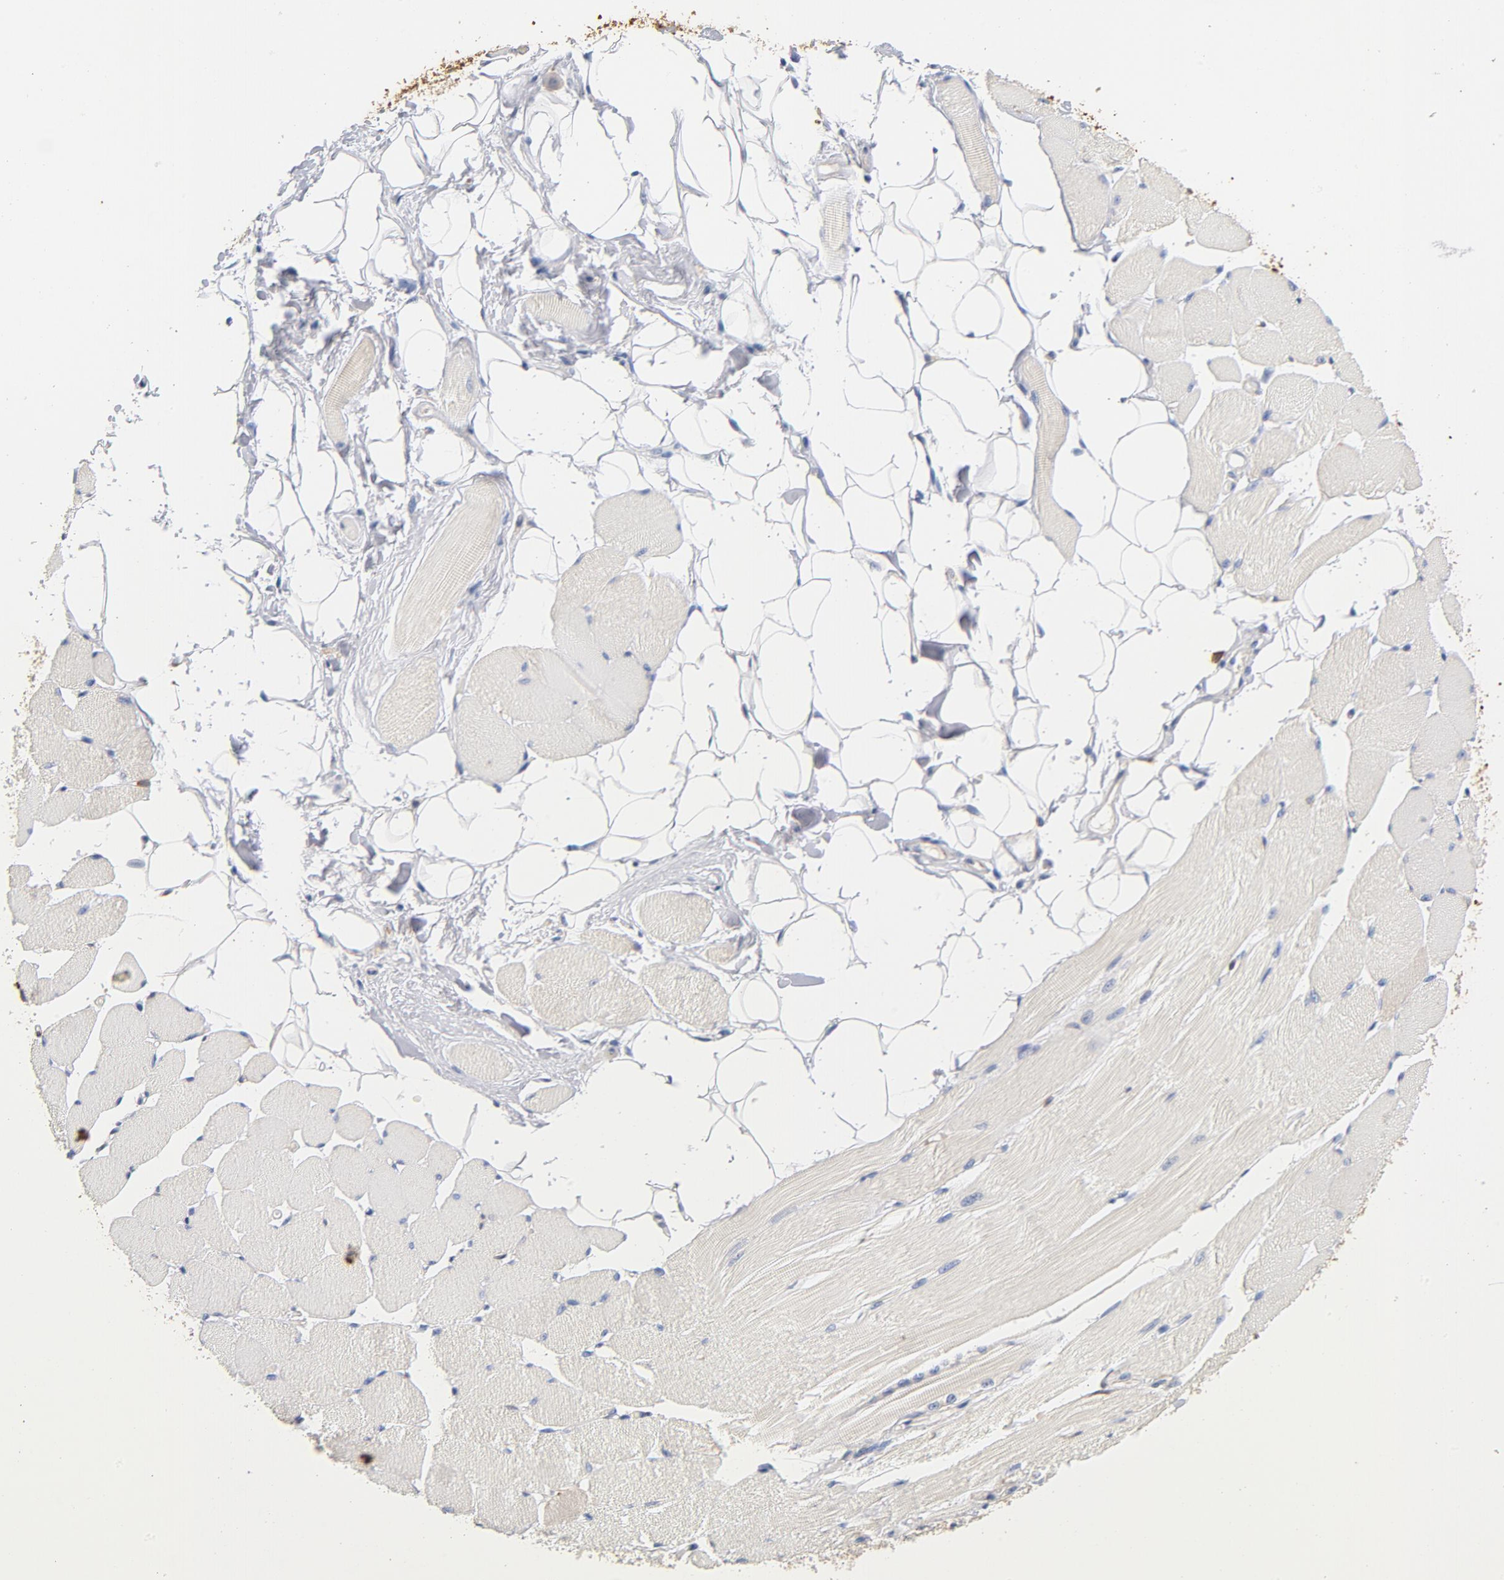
{"staining": {"intensity": "negative", "quantity": "none", "location": "none"}, "tissue": "skeletal muscle", "cell_type": "Myocytes", "image_type": "normal", "snomed": [{"axis": "morphology", "description": "Normal tissue, NOS"}, {"axis": "topography", "description": "Skeletal muscle"}, {"axis": "topography", "description": "Peripheral nerve tissue"}], "caption": "An immunohistochemistry (IHC) histopathology image of benign skeletal muscle is shown. There is no staining in myocytes of skeletal muscle. (Brightfield microscopy of DAB IHC at high magnification).", "gene": "EZR", "patient": {"sex": "female", "age": 84}}